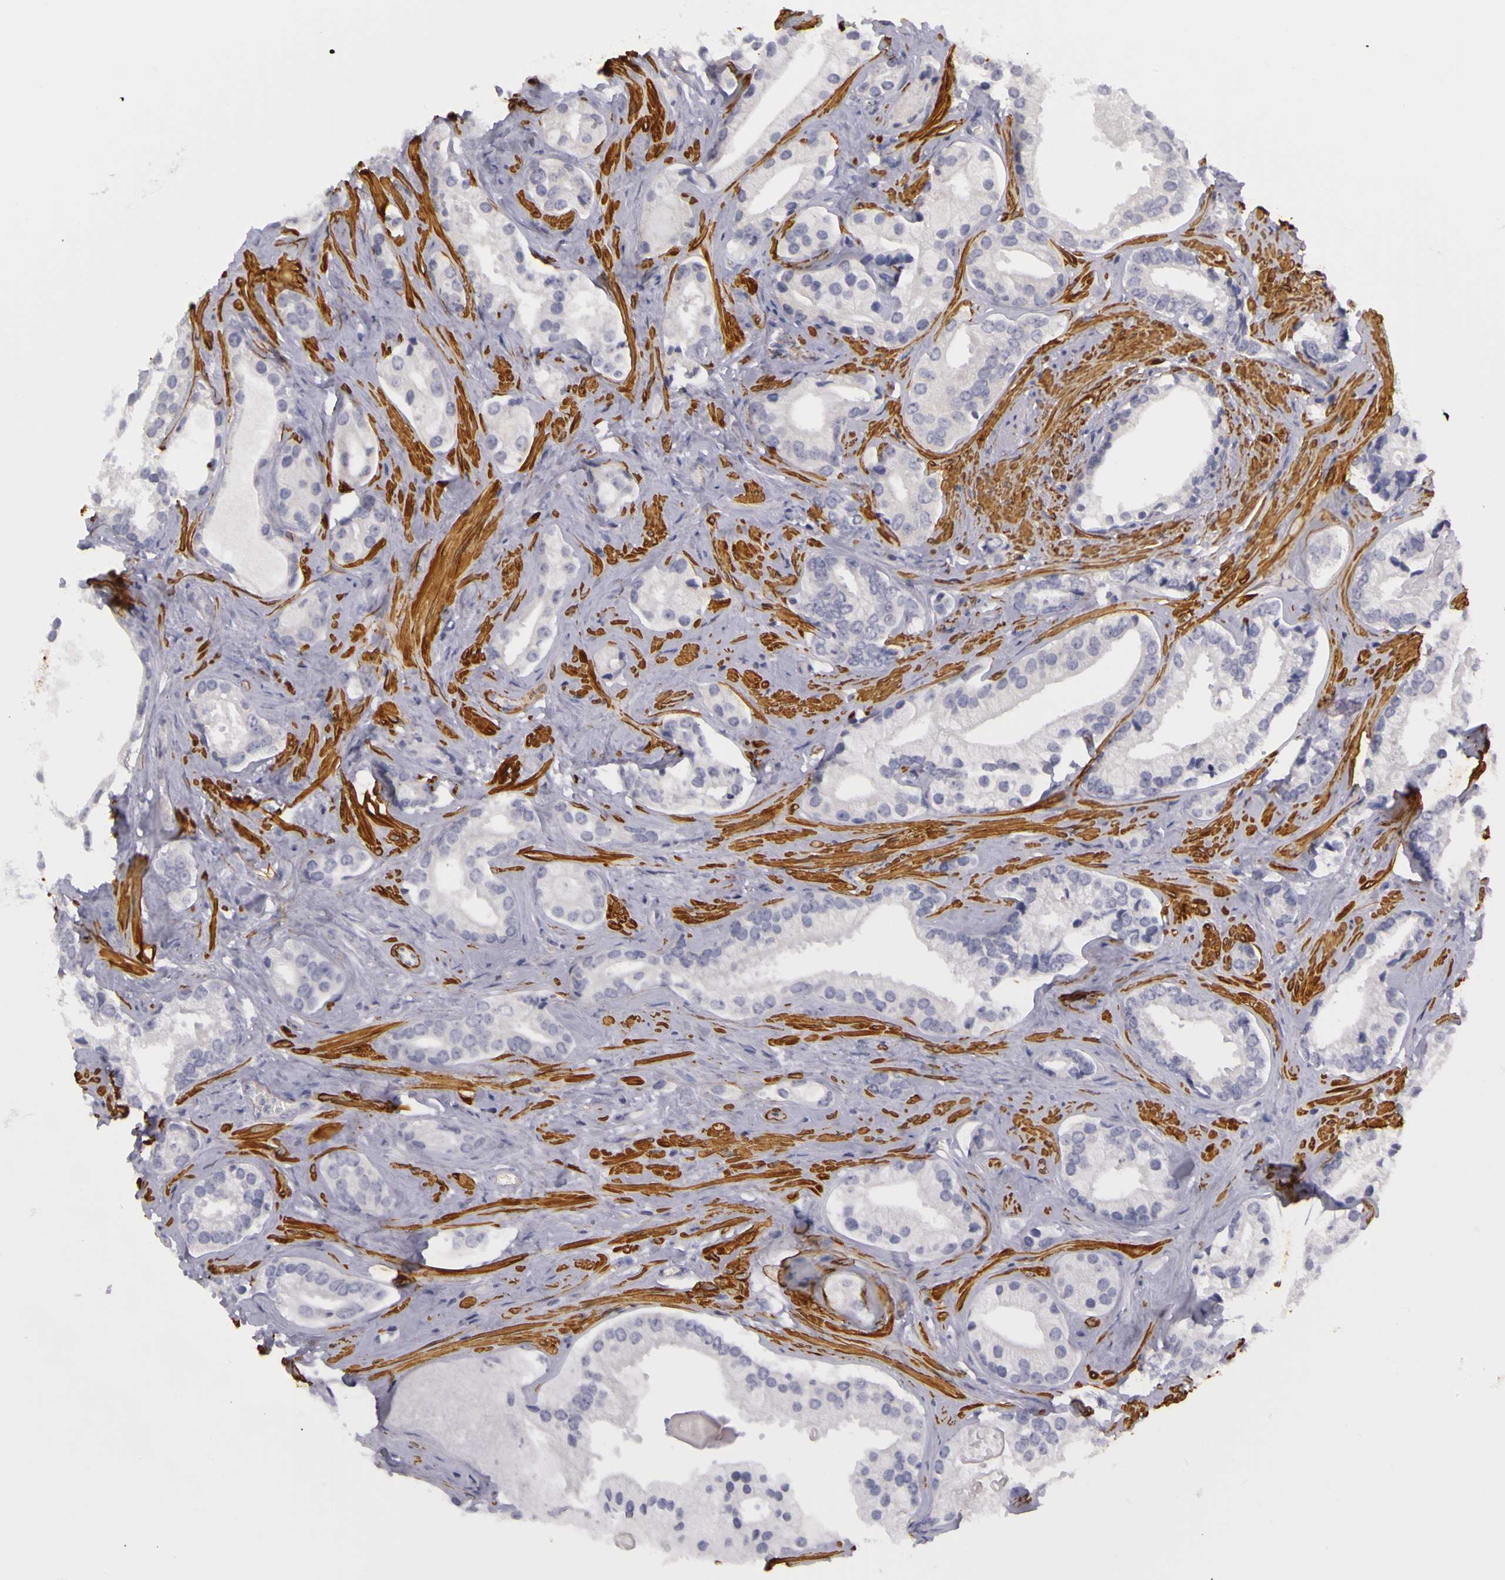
{"staining": {"intensity": "negative", "quantity": "none", "location": "none"}, "tissue": "prostate cancer", "cell_type": "Tumor cells", "image_type": "cancer", "snomed": [{"axis": "morphology", "description": "Adenocarcinoma, Medium grade"}, {"axis": "topography", "description": "Prostate"}], "caption": "The image demonstrates no staining of tumor cells in prostate cancer (medium-grade adenocarcinoma).", "gene": "CNTN2", "patient": {"sex": "male", "age": 70}}